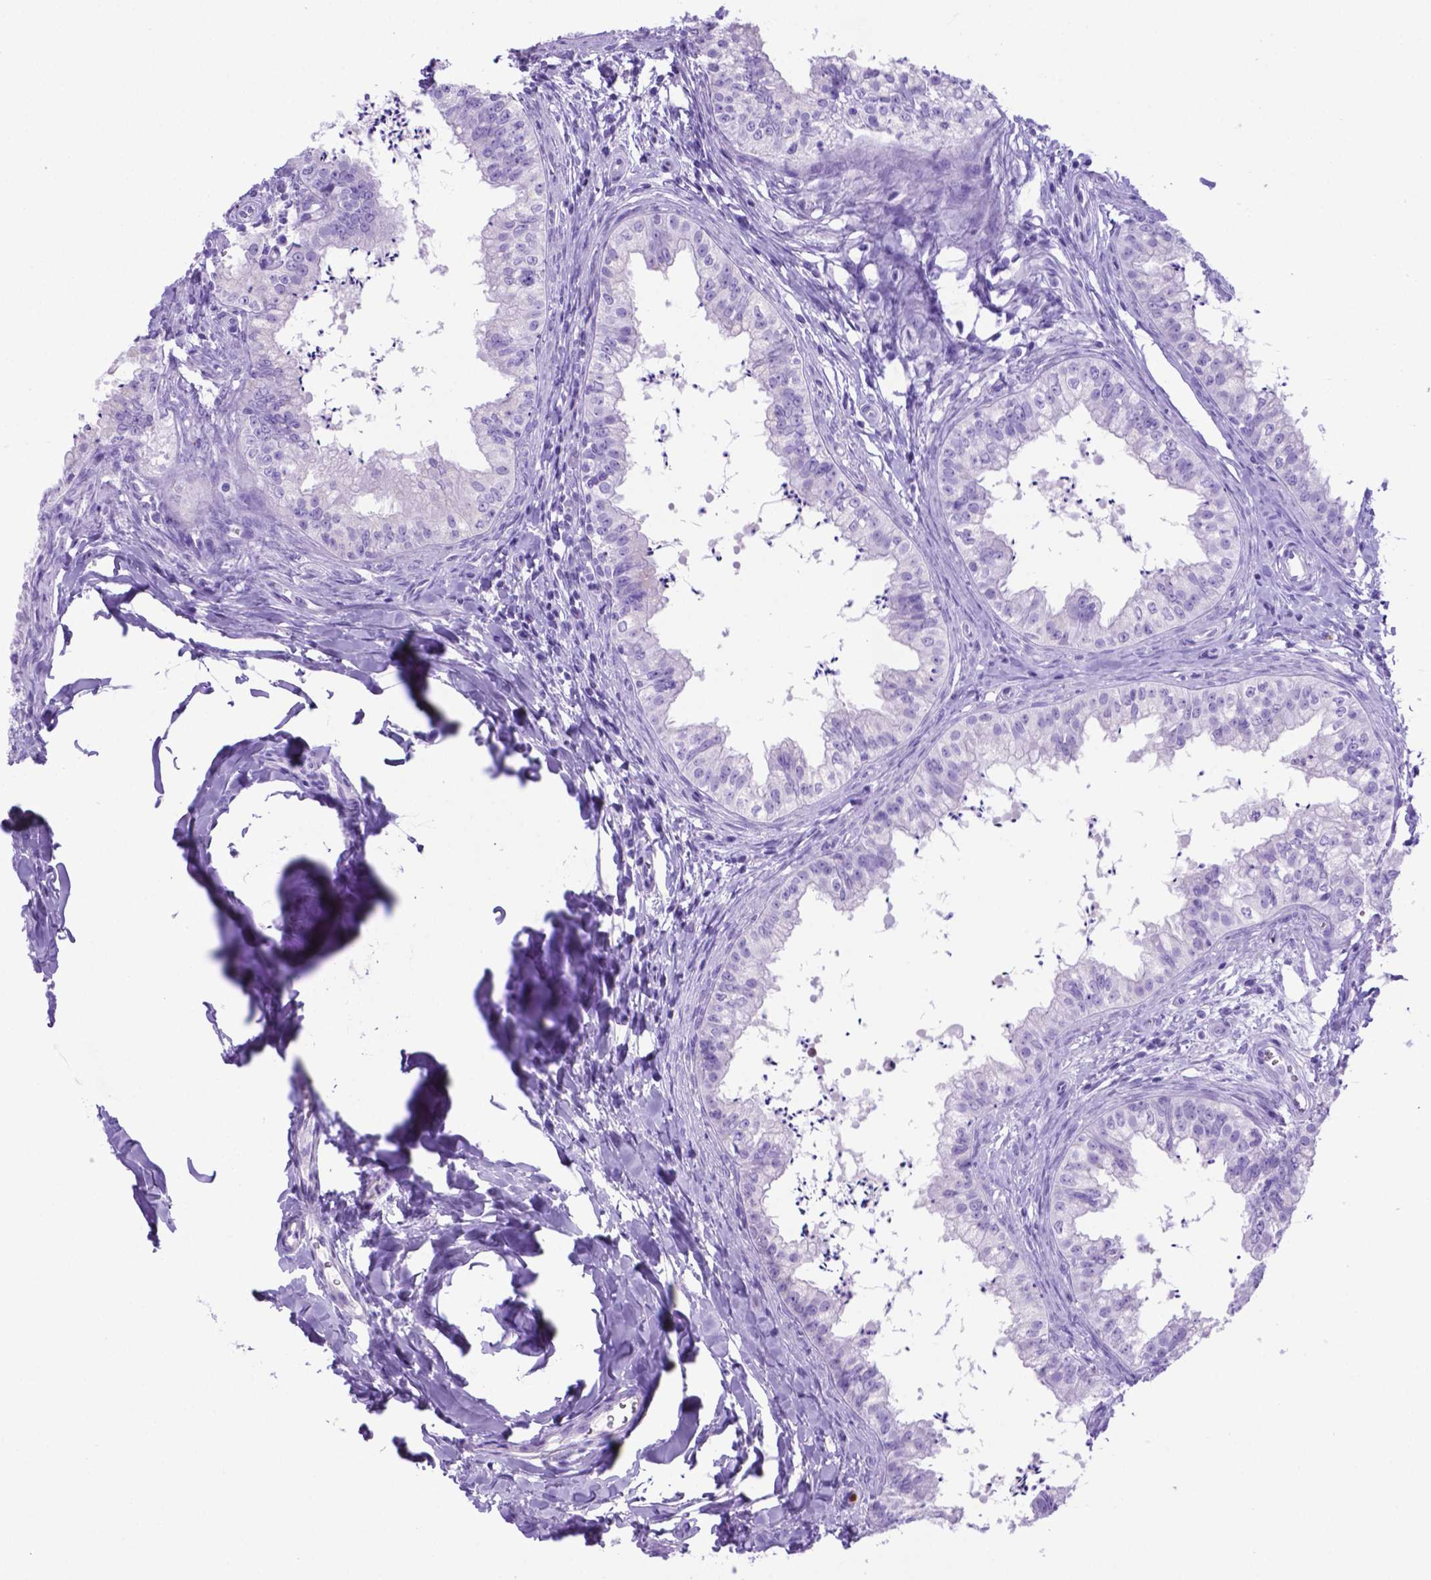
{"staining": {"intensity": "negative", "quantity": "none", "location": "none"}, "tissue": "epididymis", "cell_type": "Glandular cells", "image_type": "normal", "snomed": [{"axis": "morphology", "description": "Normal tissue, NOS"}, {"axis": "topography", "description": "Epididymis"}], "caption": "High magnification brightfield microscopy of unremarkable epididymis stained with DAB (brown) and counterstained with hematoxylin (blue): glandular cells show no significant positivity. (Brightfield microscopy of DAB immunohistochemistry (IHC) at high magnification).", "gene": "LZTR1", "patient": {"sex": "male", "age": 24}}